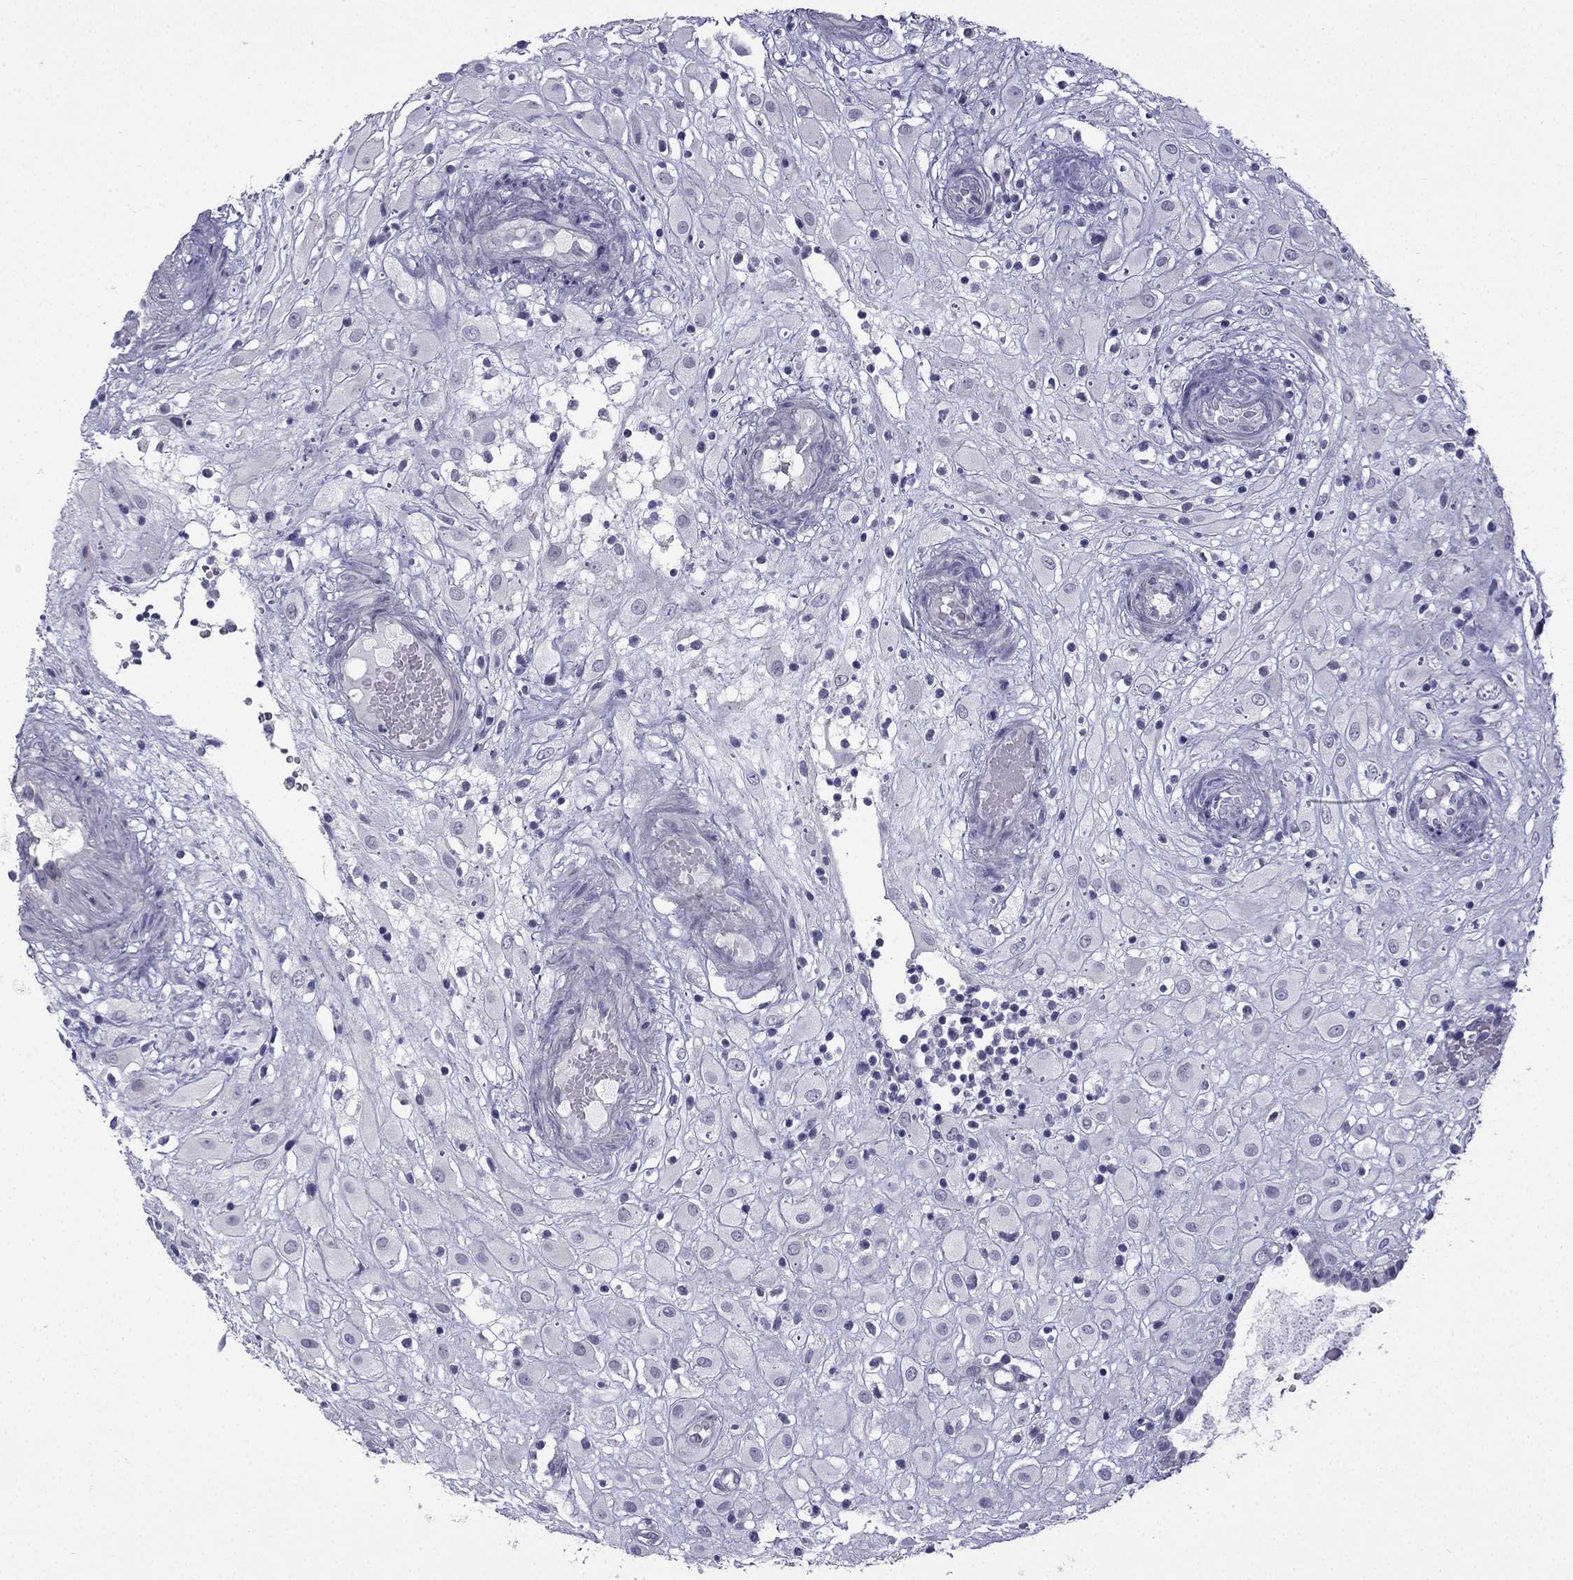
{"staining": {"intensity": "negative", "quantity": "none", "location": "none"}, "tissue": "placenta", "cell_type": "Decidual cells", "image_type": "normal", "snomed": [{"axis": "morphology", "description": "Normal tissue, NOS"}, {"axis": "topography", "description": "Placenta"}], "caption": "Immunohistochemistry image of benign placenta stained for a protein (brown), which reveals no expression in decidual cells.", "gene": "CFAP53", "patient": {"sex": "female", "age": 24}}